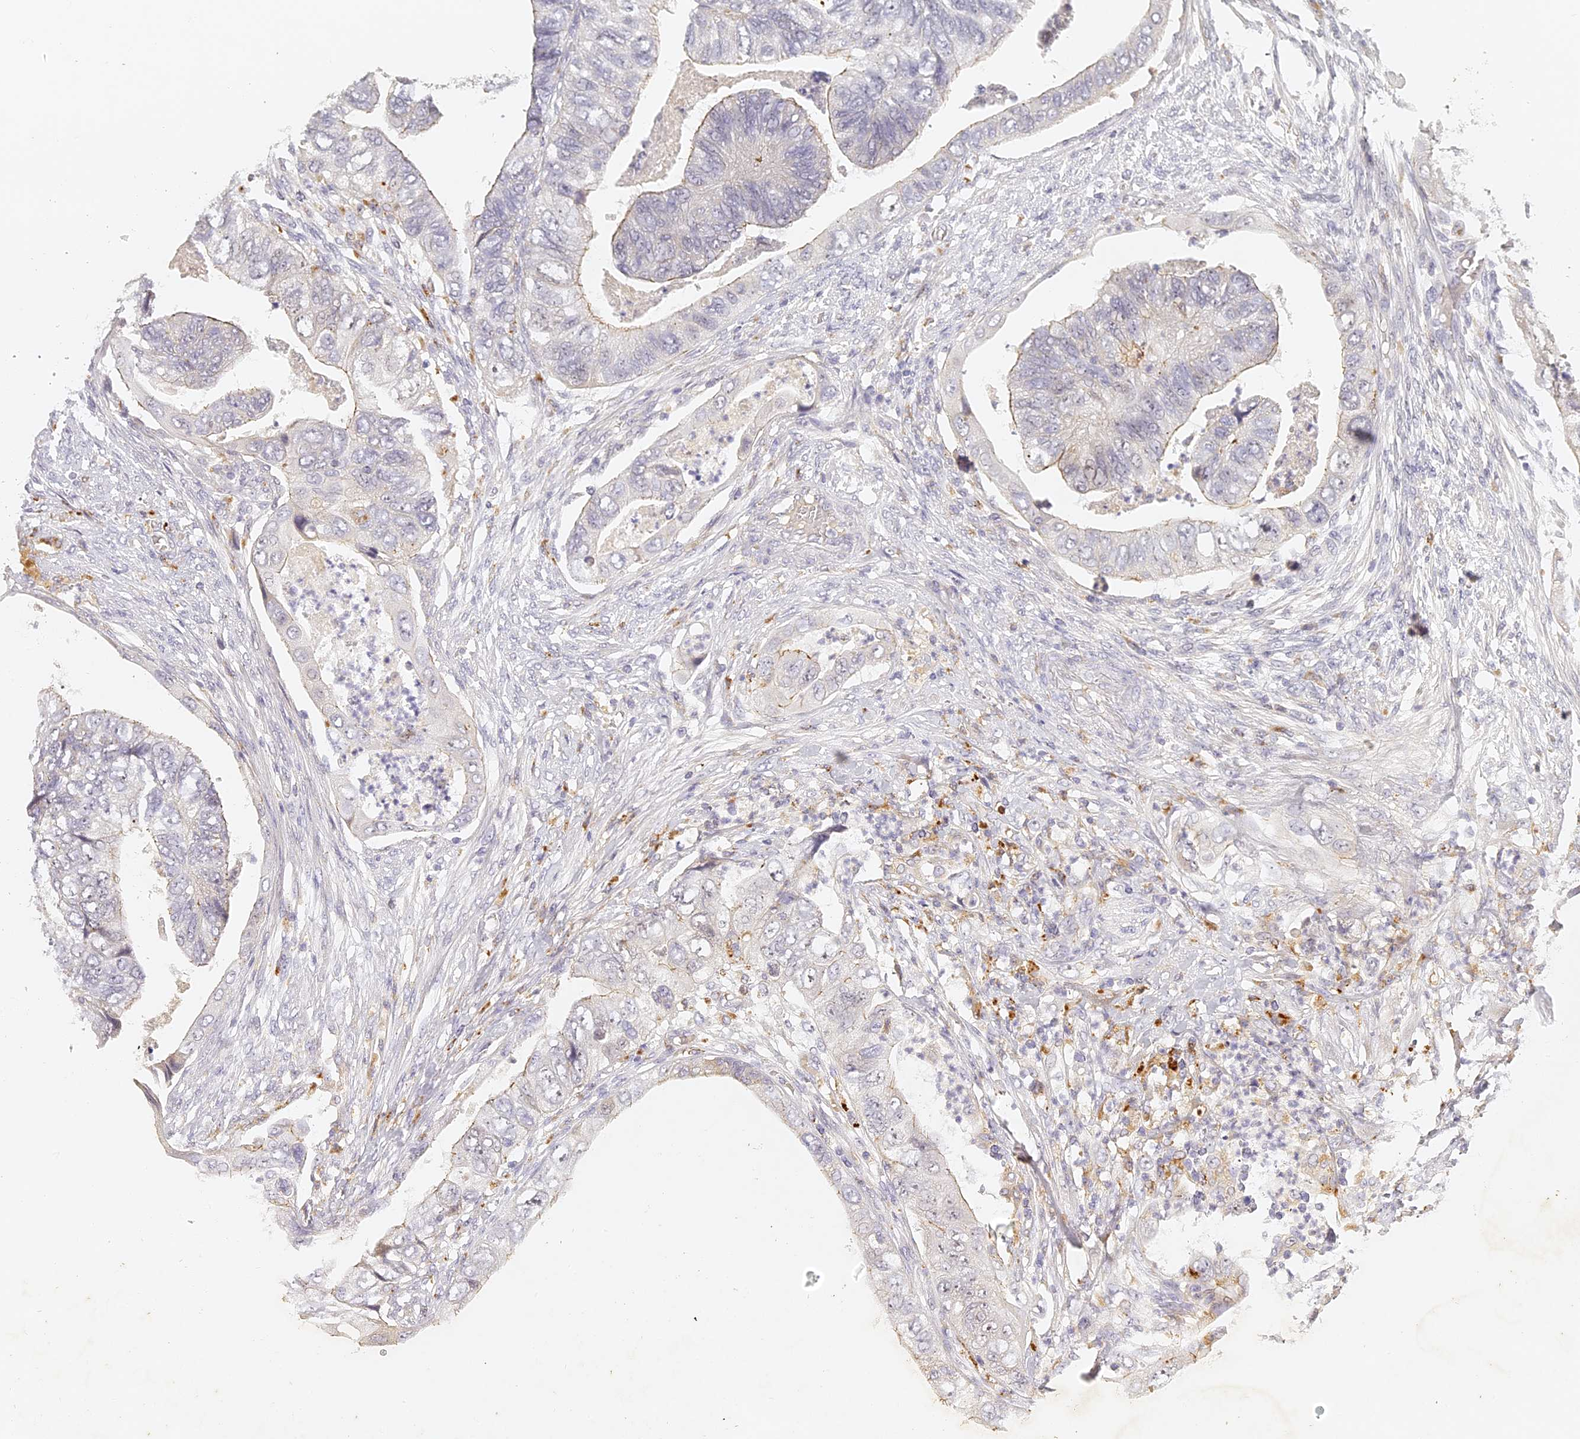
{"staining": {"intensity": "weak", "quantity": "<25%", "location": "cytoplasmic/membranous"}, "tissue": "colorectal cancer", "cell_type": "Tumor cells", "image_type": "cancer", "snomed": [{"axis": "morphology", "description": "Adenocarcinoma, NOS"}, {"axis": "topography", "description": "Rectum"}], "caption": "There is no significant expression in tumor cells of adenocarcinoma (colorectal). (DAB (3,3'-diaminobenzidine) IHC with hematoxylin counter stain).", "gene": "ELL3", "patient": {"sex": "male", "age": 63}}